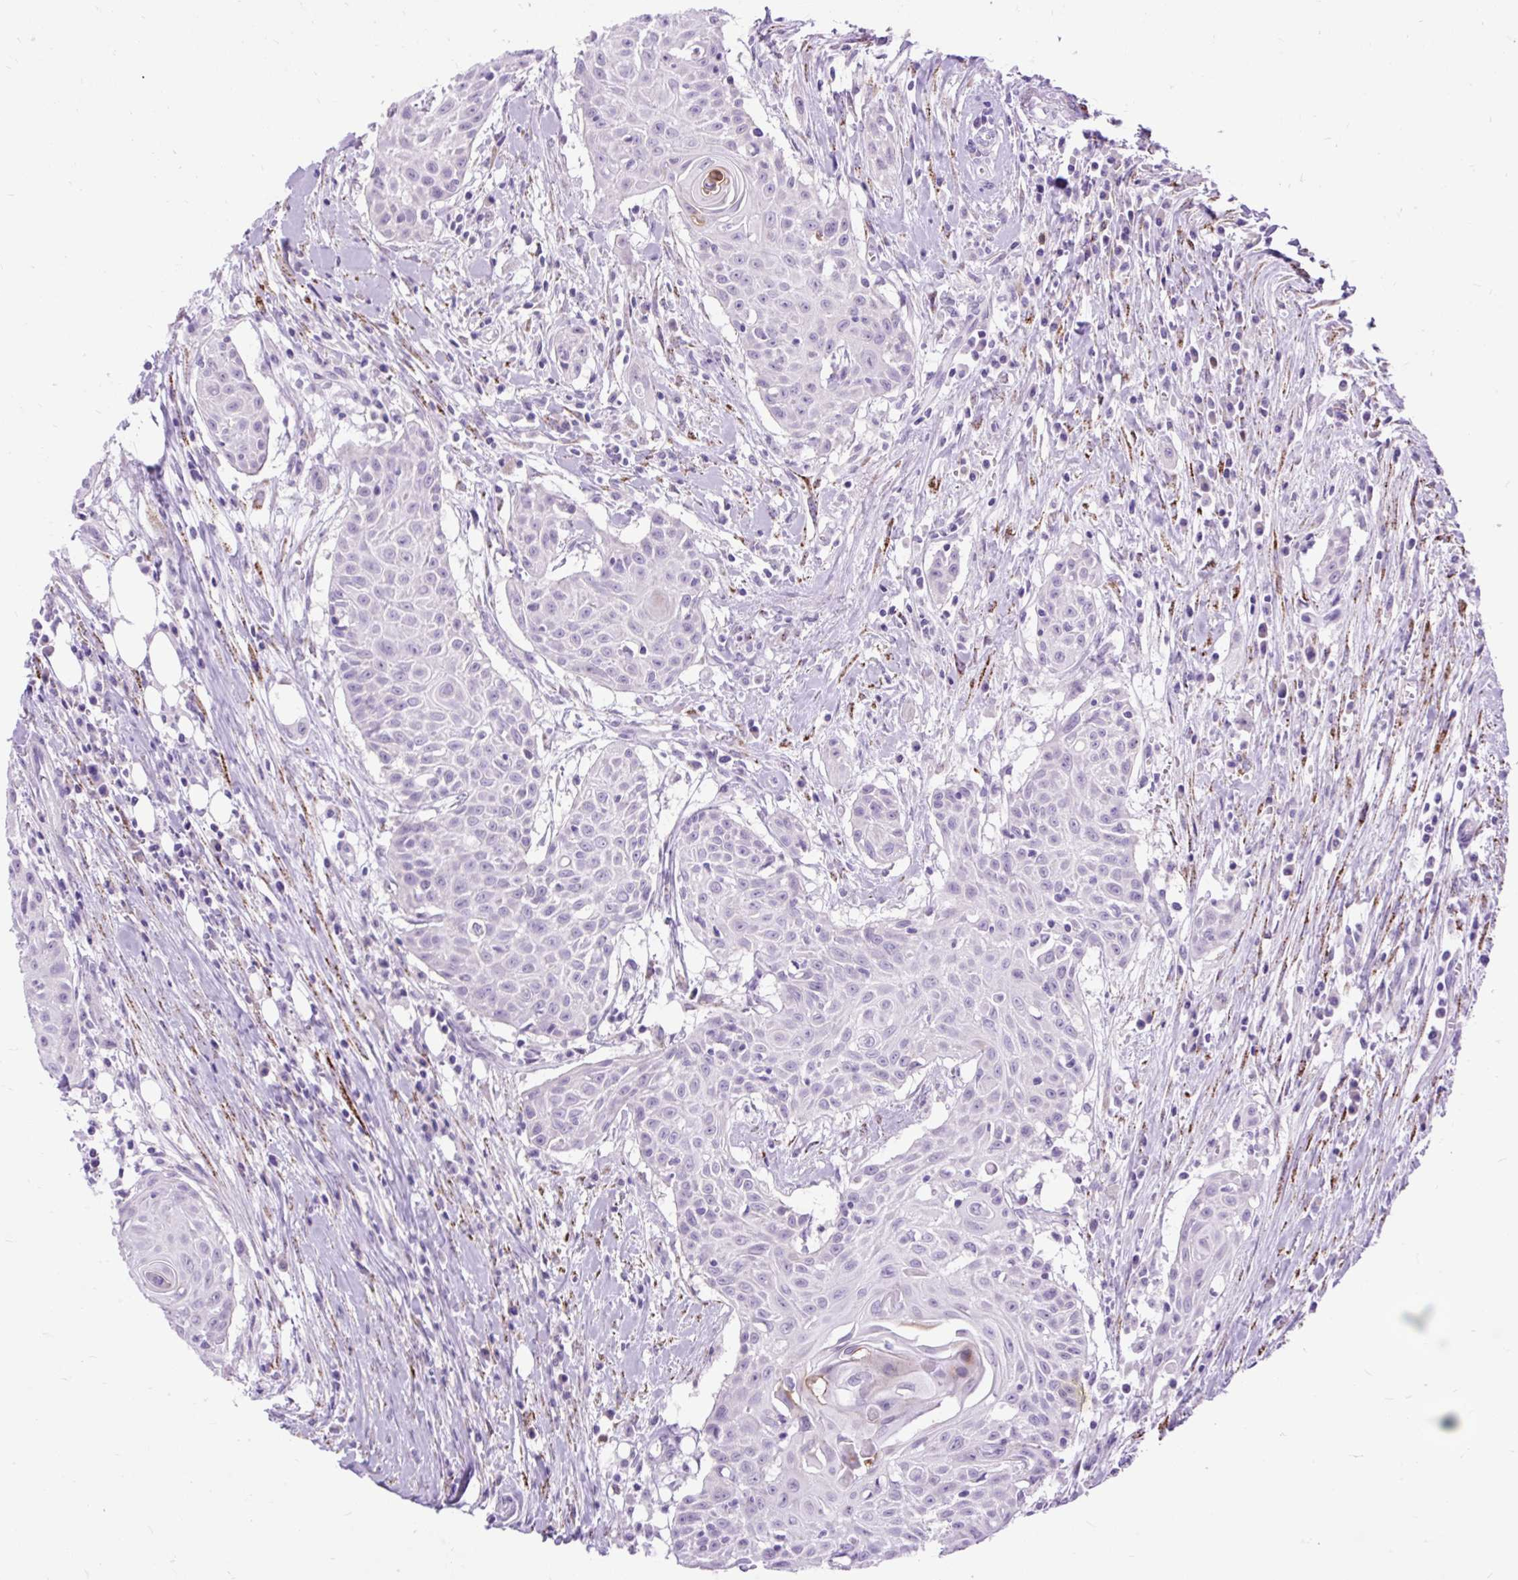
{"staining": {"intensity": "negative", "quantity": "none", "location": "none"}, "tissue": "head and neck cancer", "cell_type": "Tumor cells", "image_type": "cancer", "snomed": [{"axis": "morphology", "description": "Squamous cell carcinoma, NOS"}, {"axis": "topography", "description": "Lymph node"}, {"axis": "topography", "description": "Salivary gland"}, {"axis": "topography", "description": "Head-Neck"}], "caption": "DAB (3,3'-diaminobenzidine) immunohistochemical staining of squamous cell carcinoma (head and neck) shows no significant staining in tumor cells.", "gene": "ZNF256", "patient": {"sex": "female", "age": 74}}